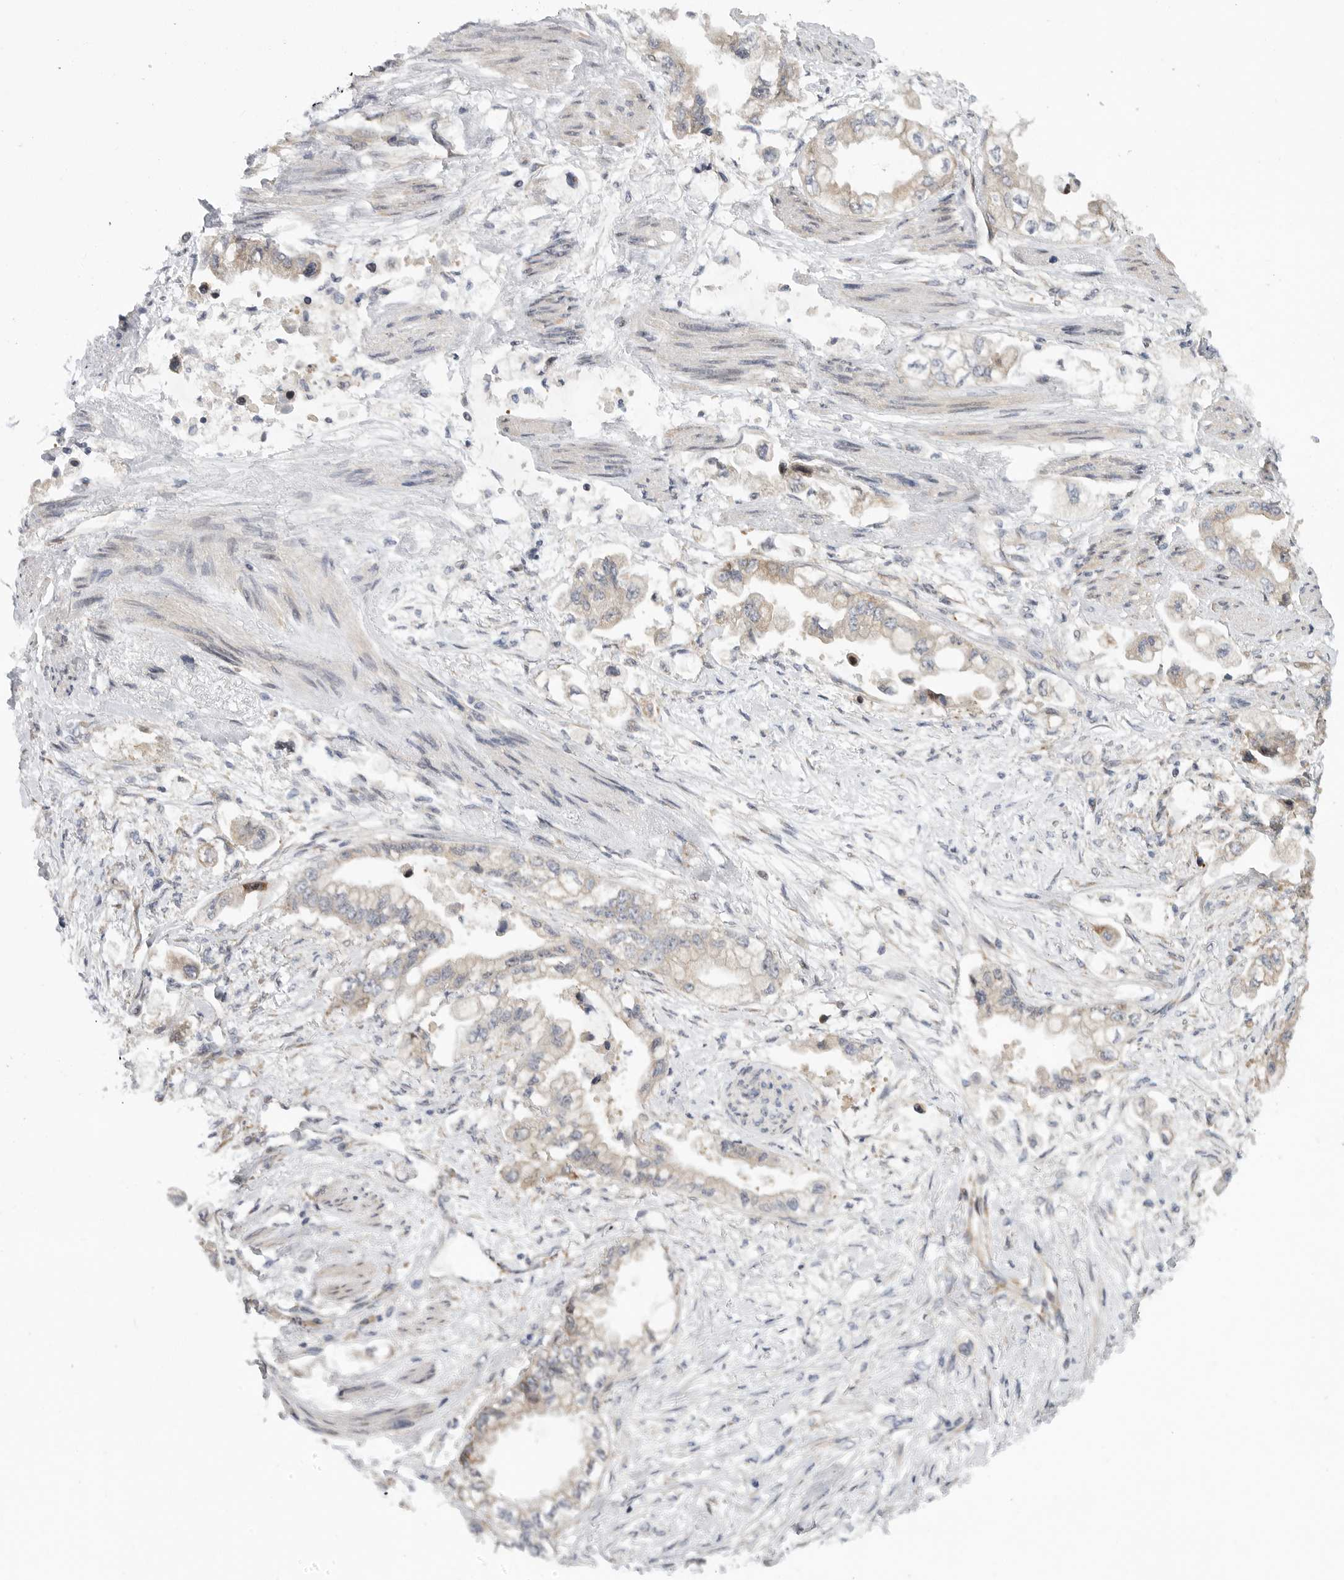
{"staining": {"intensity": "weak", "quantity": "25%-75%", "location": "cytoplasmic/membranous"}, "tissue": "stomach cancer", "cell_type": "Tumor cells", "image_type": "cancer", "snomed": [{"axis": "morphology", "description": "Adenocarcinoma, NOS"}, {"axis": "topography", "description": "Stomach"}], "caption": "Protein staining exhibits weak cytoplasmic/membranous positivity in approximately 25%-75% of tumor cells in stomach cancer (adenocarcinoma). Nuclei are stained in blue.", "gene": "FBXO43", "patient": {"sex": "male", "age": 62}}